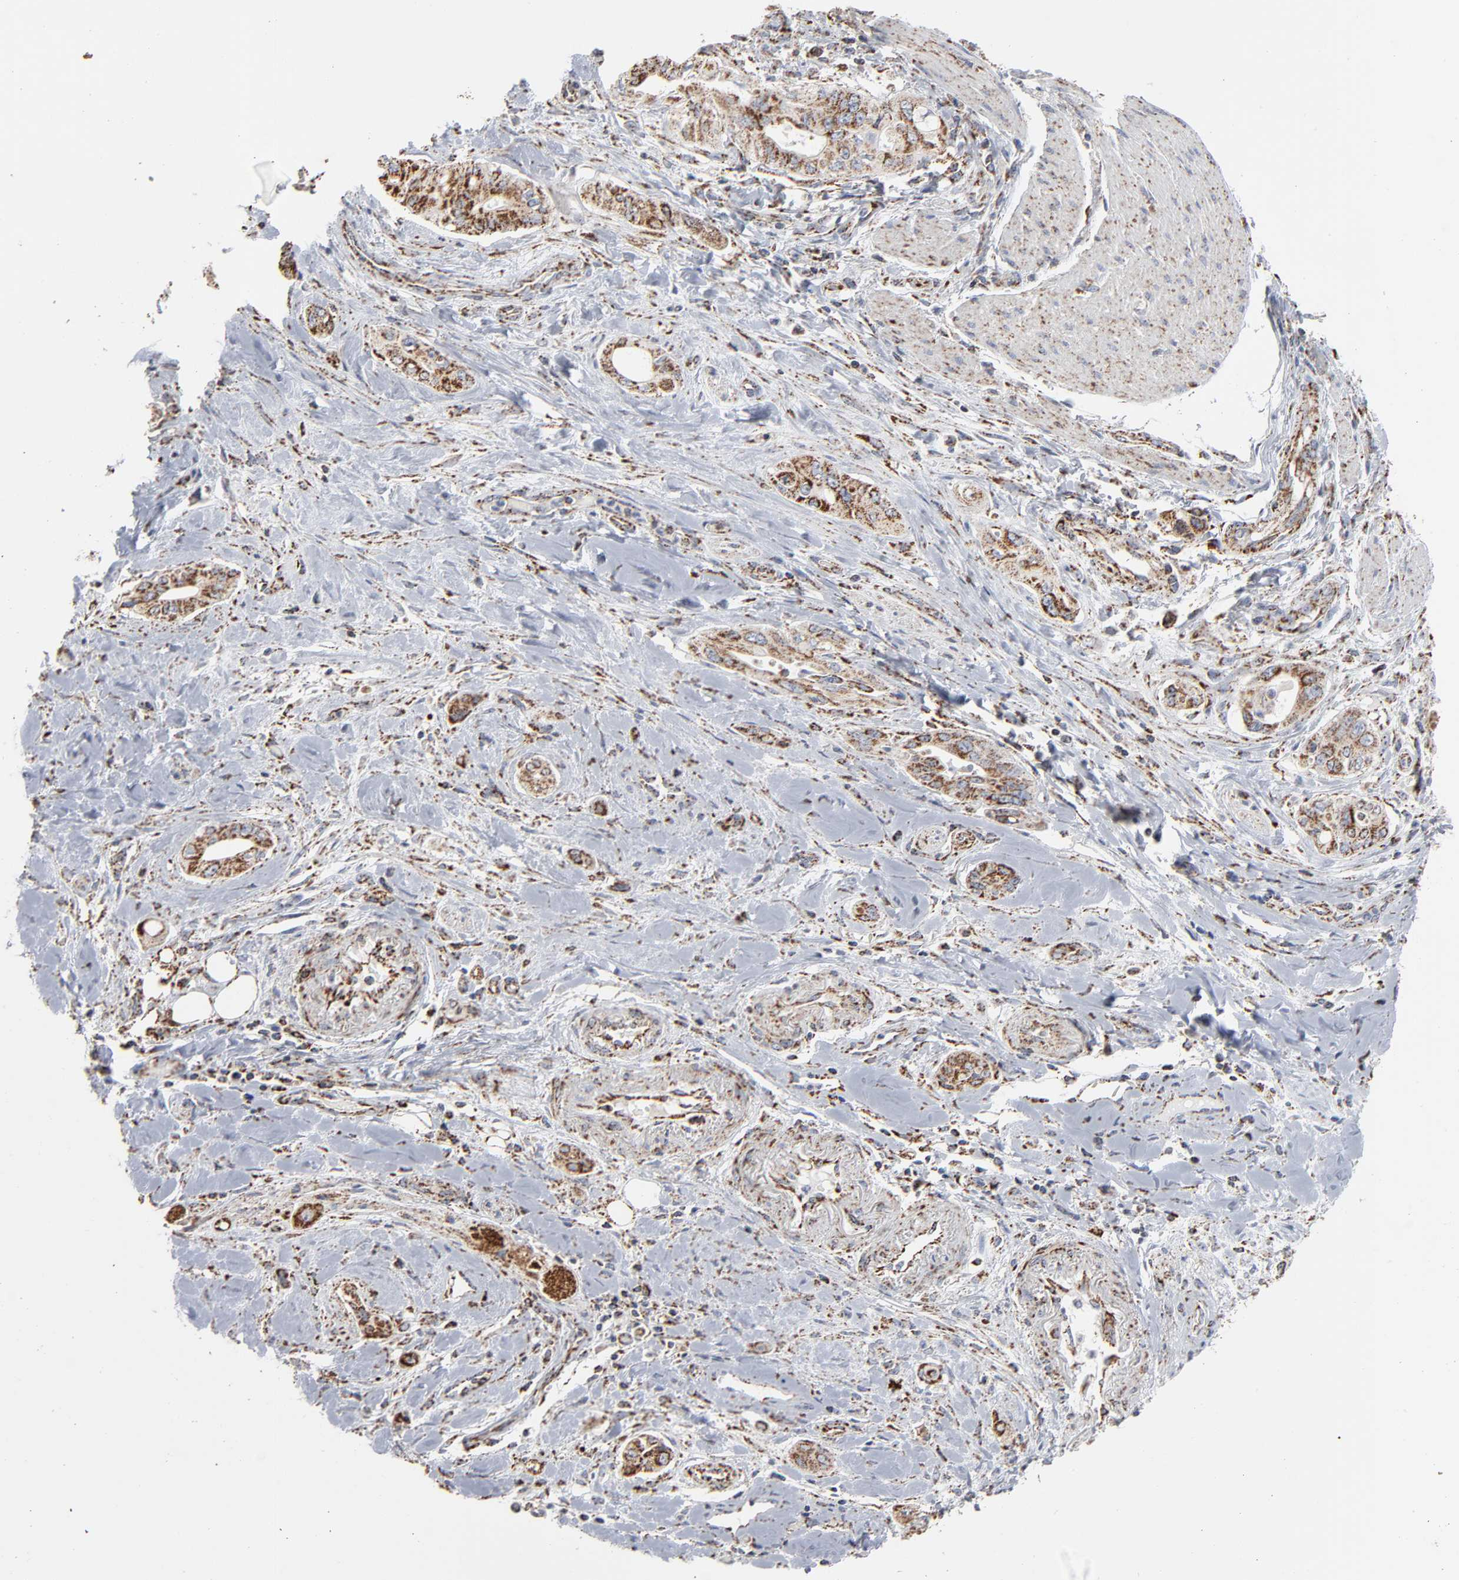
{"staining": {"intensity": "strong", "quantity": ">75%", "location": "cytoplasmic/membranous"}, "tissue": "pancreatic cancer", "cell_type": "Tumor cells", "image_type": "cancer", "snomed": [{"axis": "morphology", "description": "Adenocarcinoma, NOS"}, {"axis": "topography", "description": "Pancreas"}], "caption": "Immunohistochemistry (IHC) histopathology image of pancreatic cancer (adenocarcinoma) stained for a protein (brown), which demonstrates high levels of strong cytoplasmic/membranous staining in approximately >75% of tumor cells.", "gene": "UQCRC1", "patient": {"sex": "male", "age": 77}}